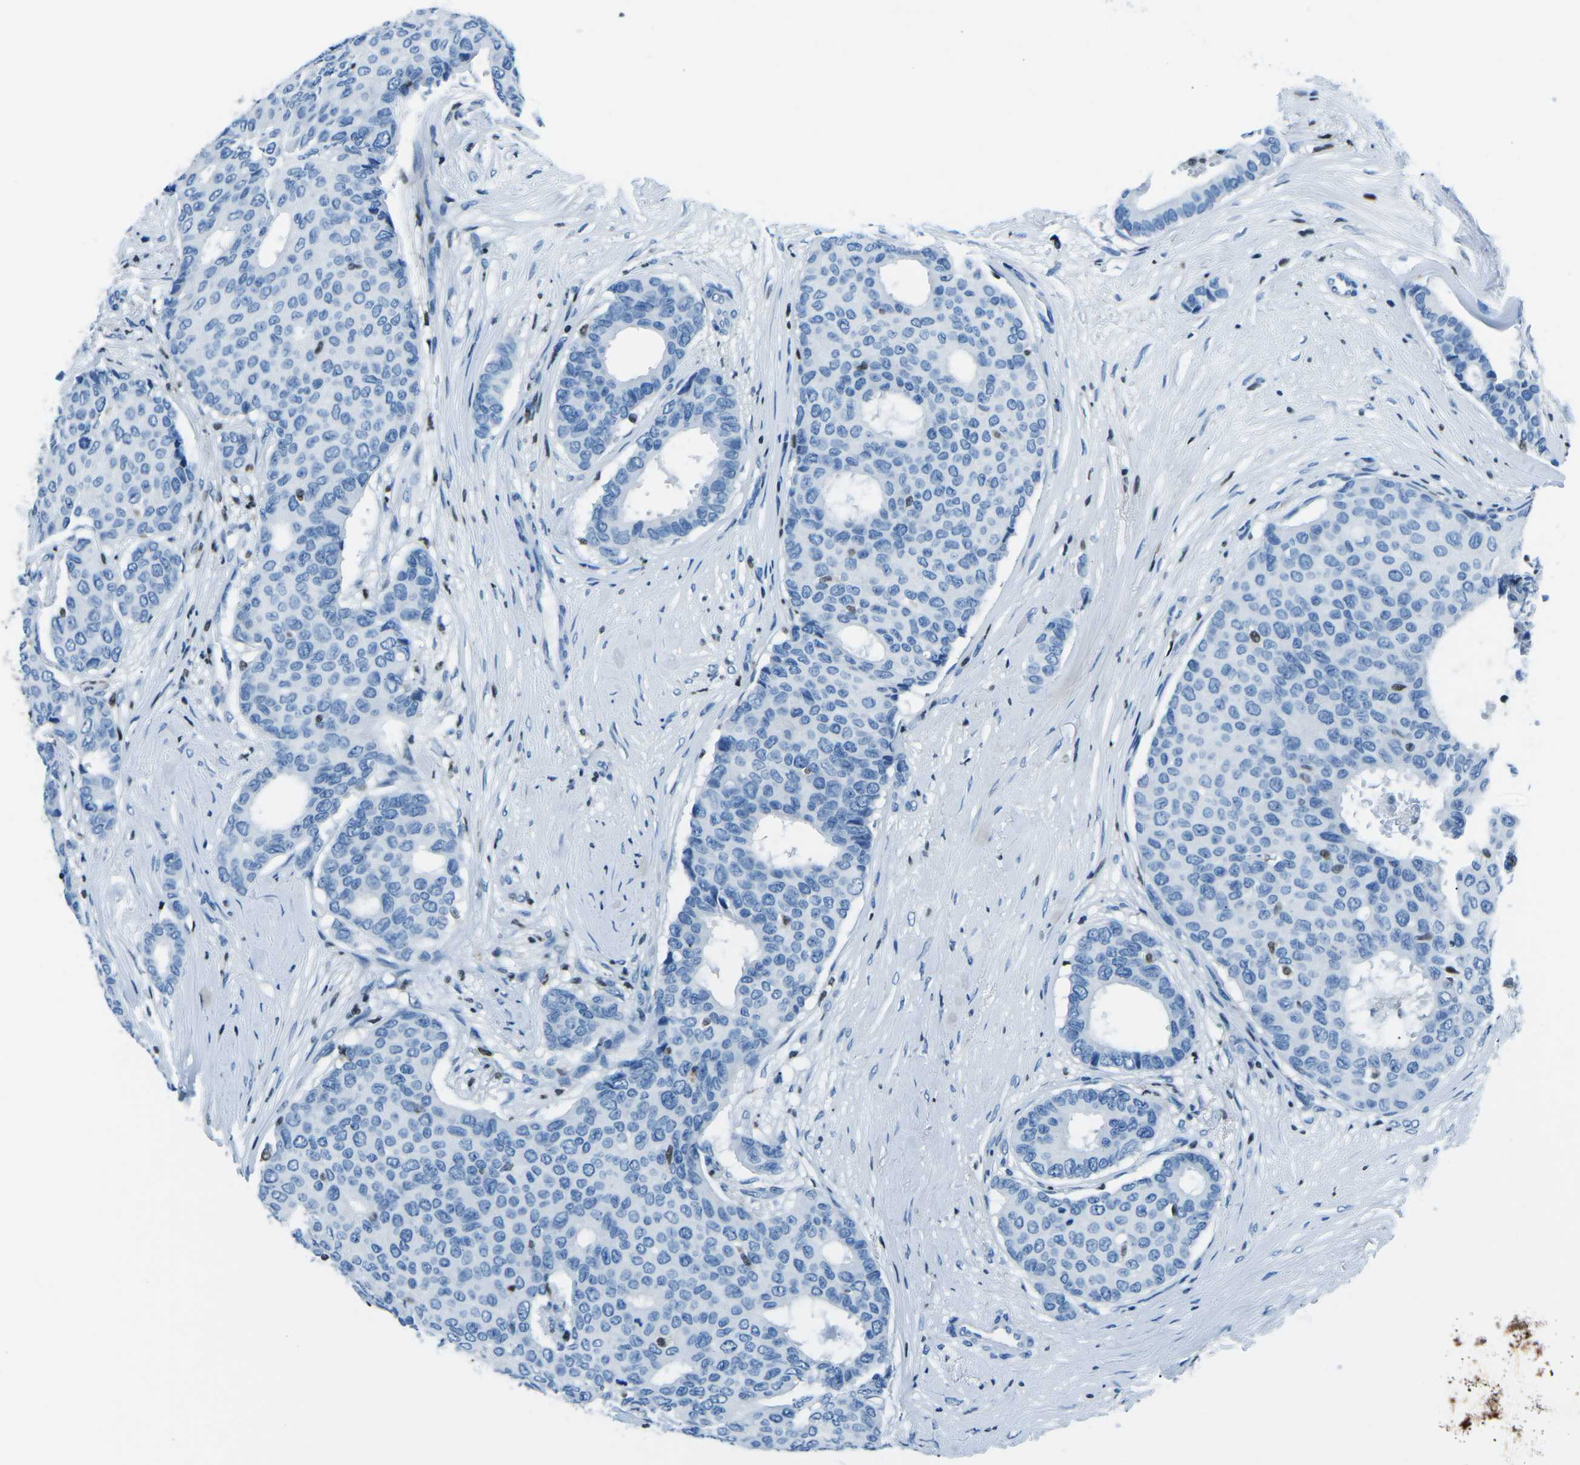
{"staining": {"intensity": "negative", "quantity": "none", "location": "none"}, "tissue": "breast cancer", "cell_type": "Tumor cells", "image_type": "cancer", "snomed": [{"axis": "morphology", "description": "Duct carcinoma"}, {"axis": "topography", "description": "Breast"}], "caption": "Immunohistochemical staining of breast cancer demonstrates no significant expression in tumor cells. (Stains: DAB immunohistochemistry (IHC) with hematoxylin counter stain, Microscopy: brightfield microscopy at high magnification).", "gene": "CELF2", "patient": {"sex": "female", "age": 75}}